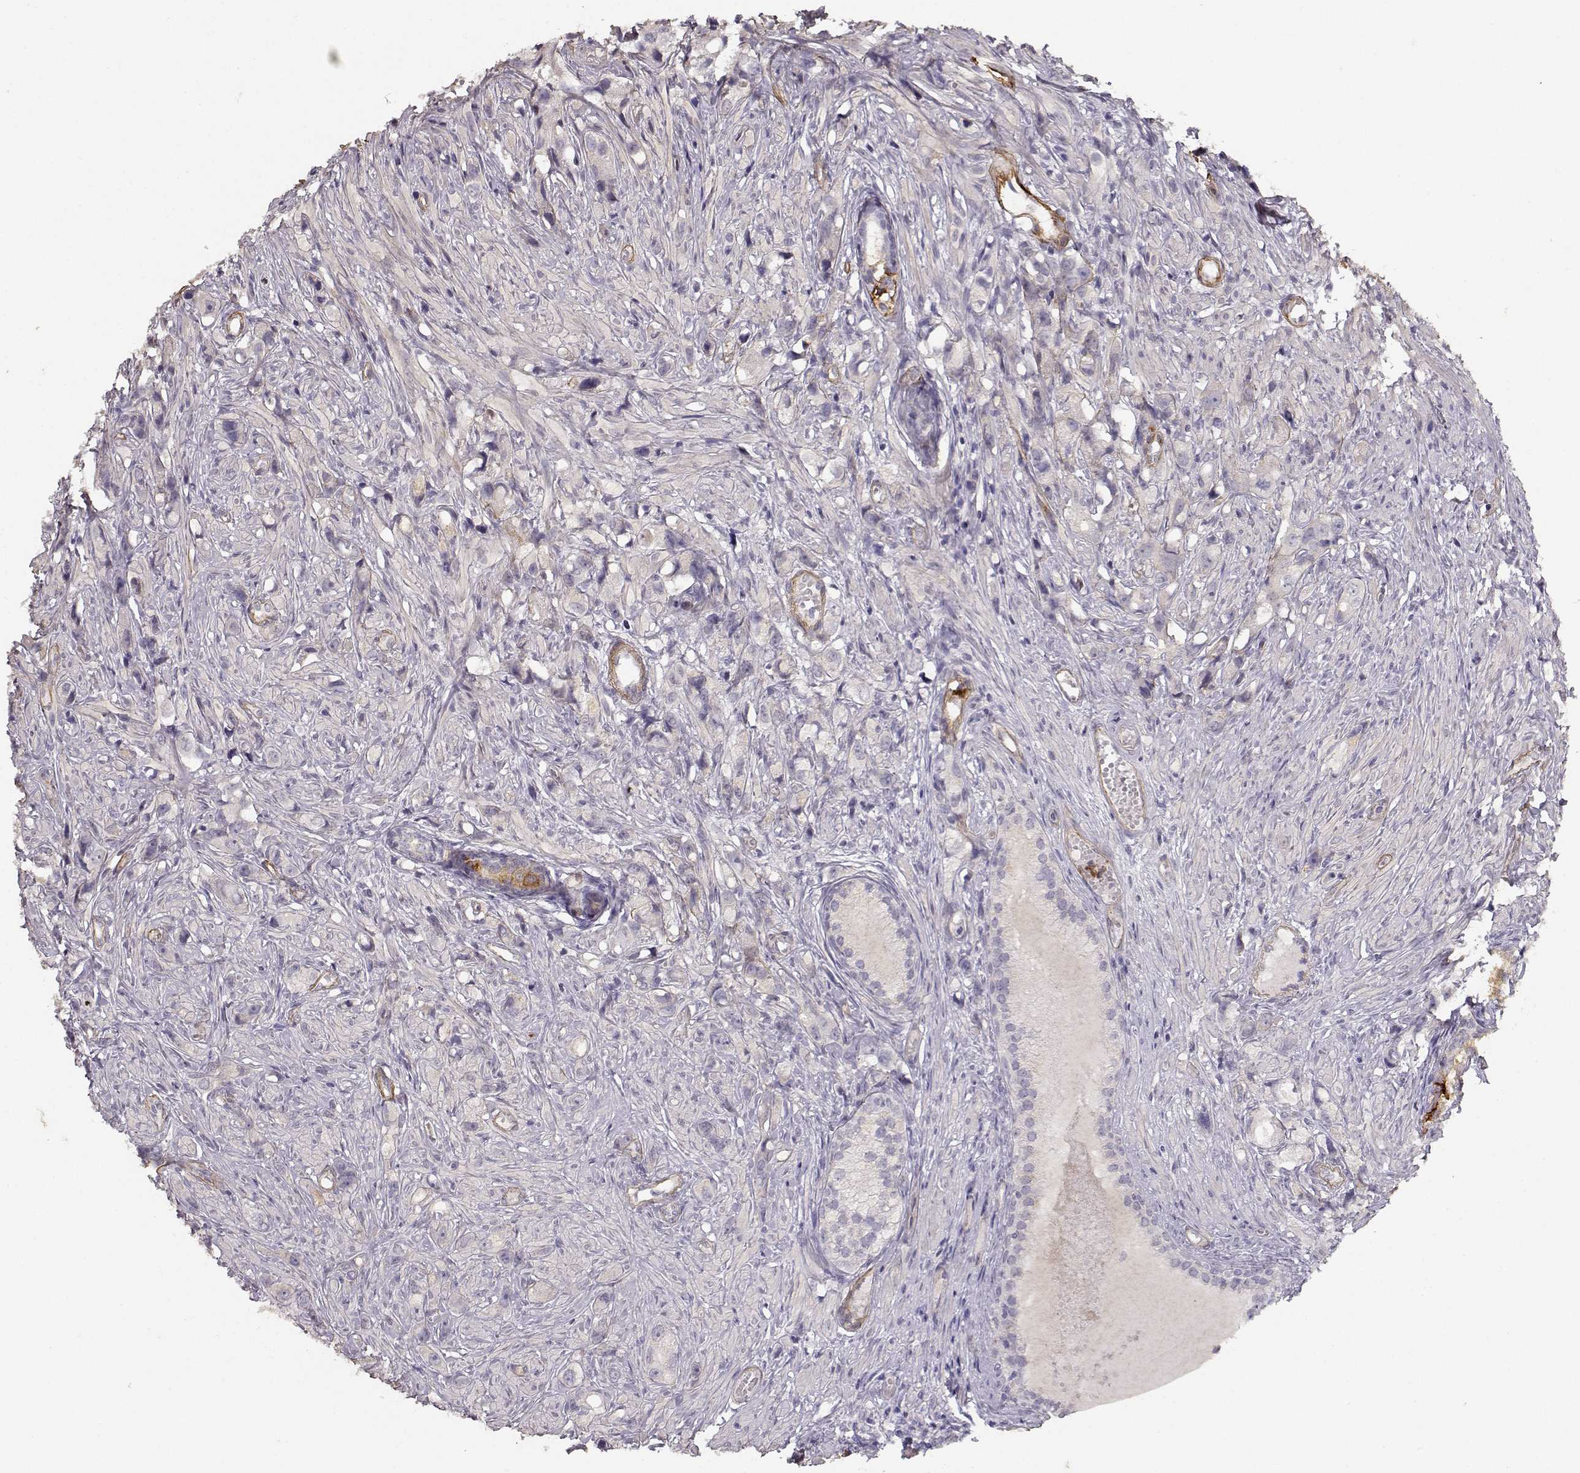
{"staining": {"intensity": "negative", "quantity": "none", "location": "none"}, "tissue": "prostate cancer", "cell_type": "Tumor cells", "image_type": "cancer", "snomed": [{"axis": "morphology", "description": "Adenocarcinoma, High grade"}, {"axis": "topography", "description": "Prostate"}], "caption": "Prostate adenocarcinoma (high-grade) was stained to show a protein in brown. There is no significant expression in tumor cells. Brightfield microscopy of immunohistochemistry (IHC) stained with DAB (brown) and hematoxylin (blue), captured at high magnification.", "gene": "LAMA5", "patient": {"sex": "male", "age": 75}}